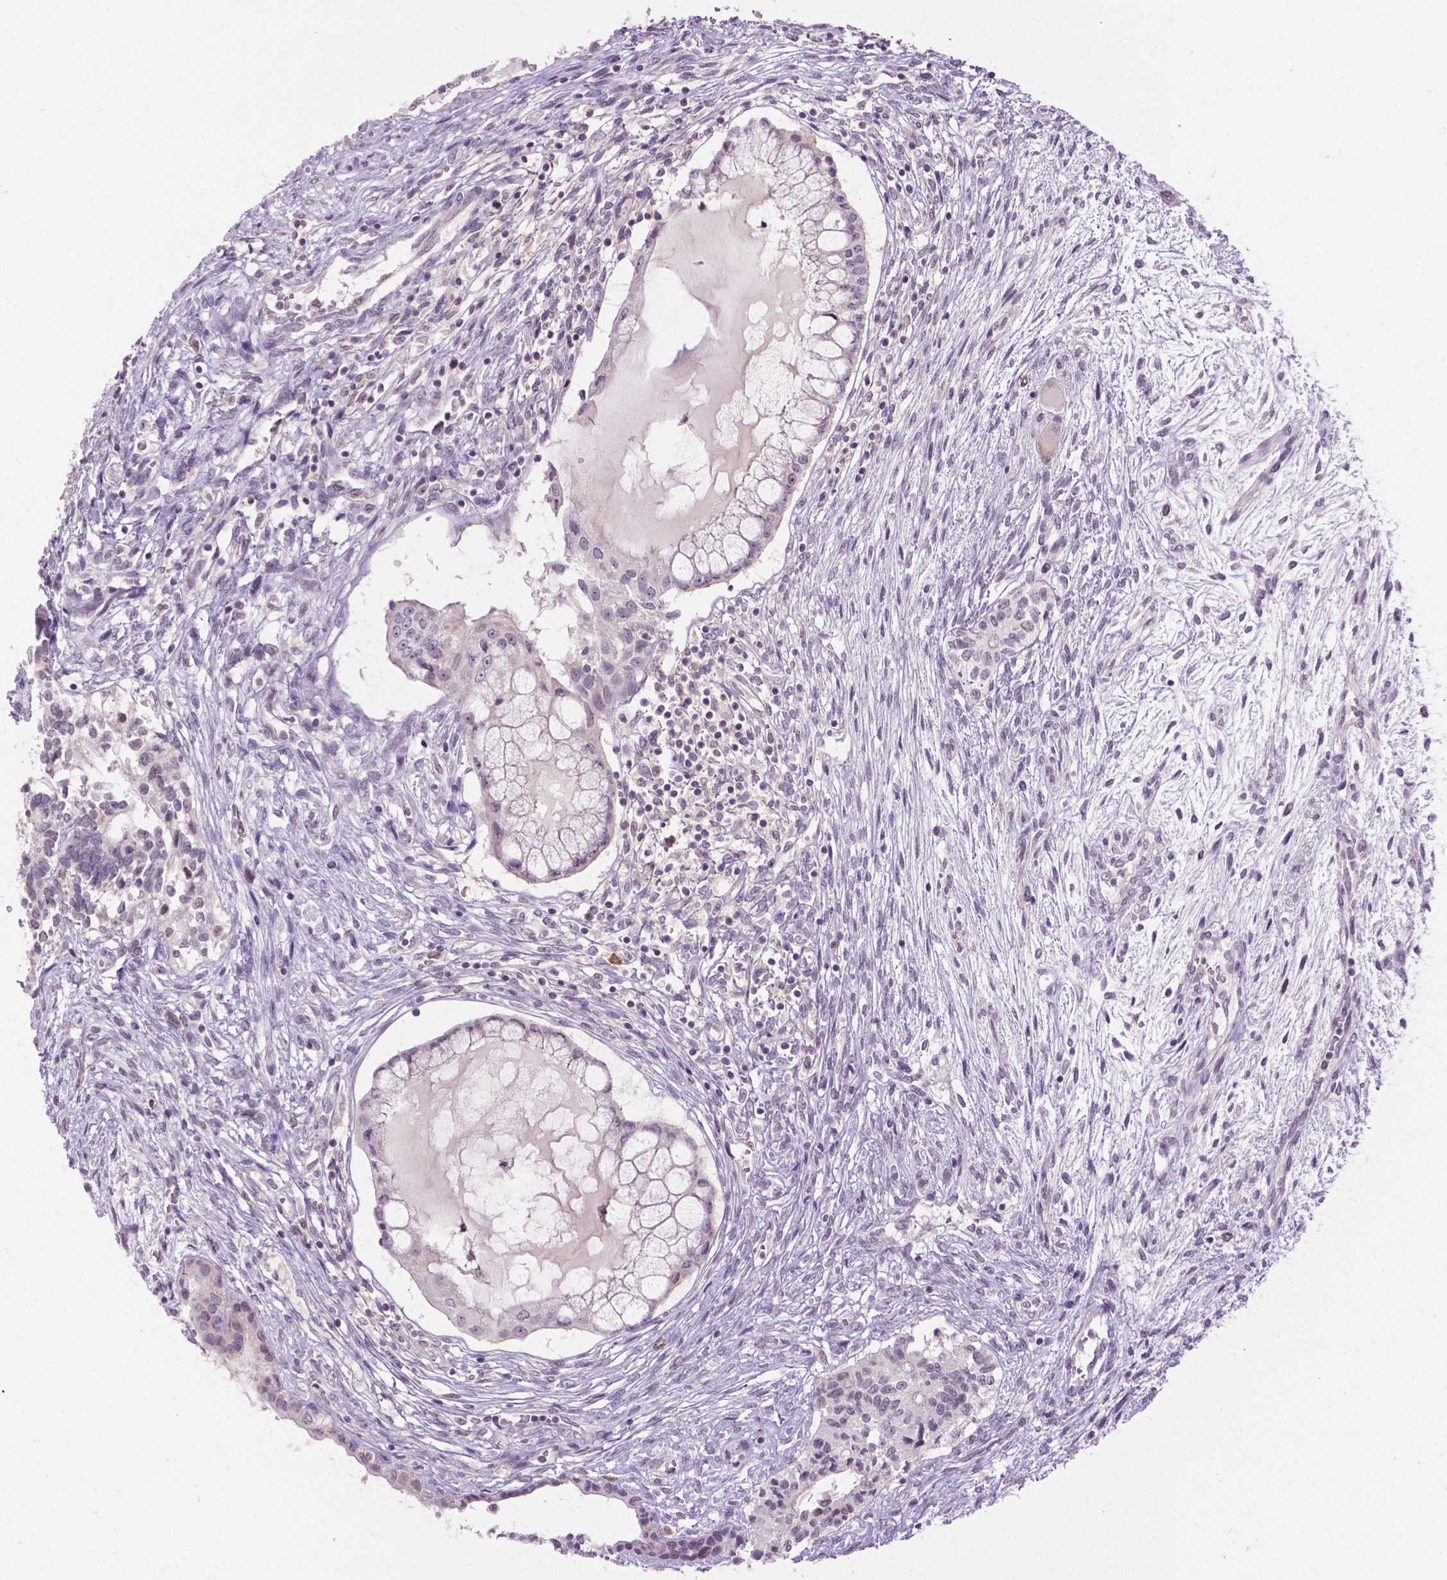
{"staining": {"intensity": "negative", "quantity": "none", "location": "none"}, "tissue": "testis cancer", "cell_type": "Tumor cells", "image_type": "cancer", "snomed": [{"axis": "morphology", "description": "Carcinoma, Embryonal, NOS"}, {"axis": "topography", "description": "Testis"}], "caption": "DAB immunohistochemical staining of embryonal carcinoma (testis) shows no significant positivity in tumor cells.", "gene": "DENND4A", "patient": {"sex": "male", "age": 37}}